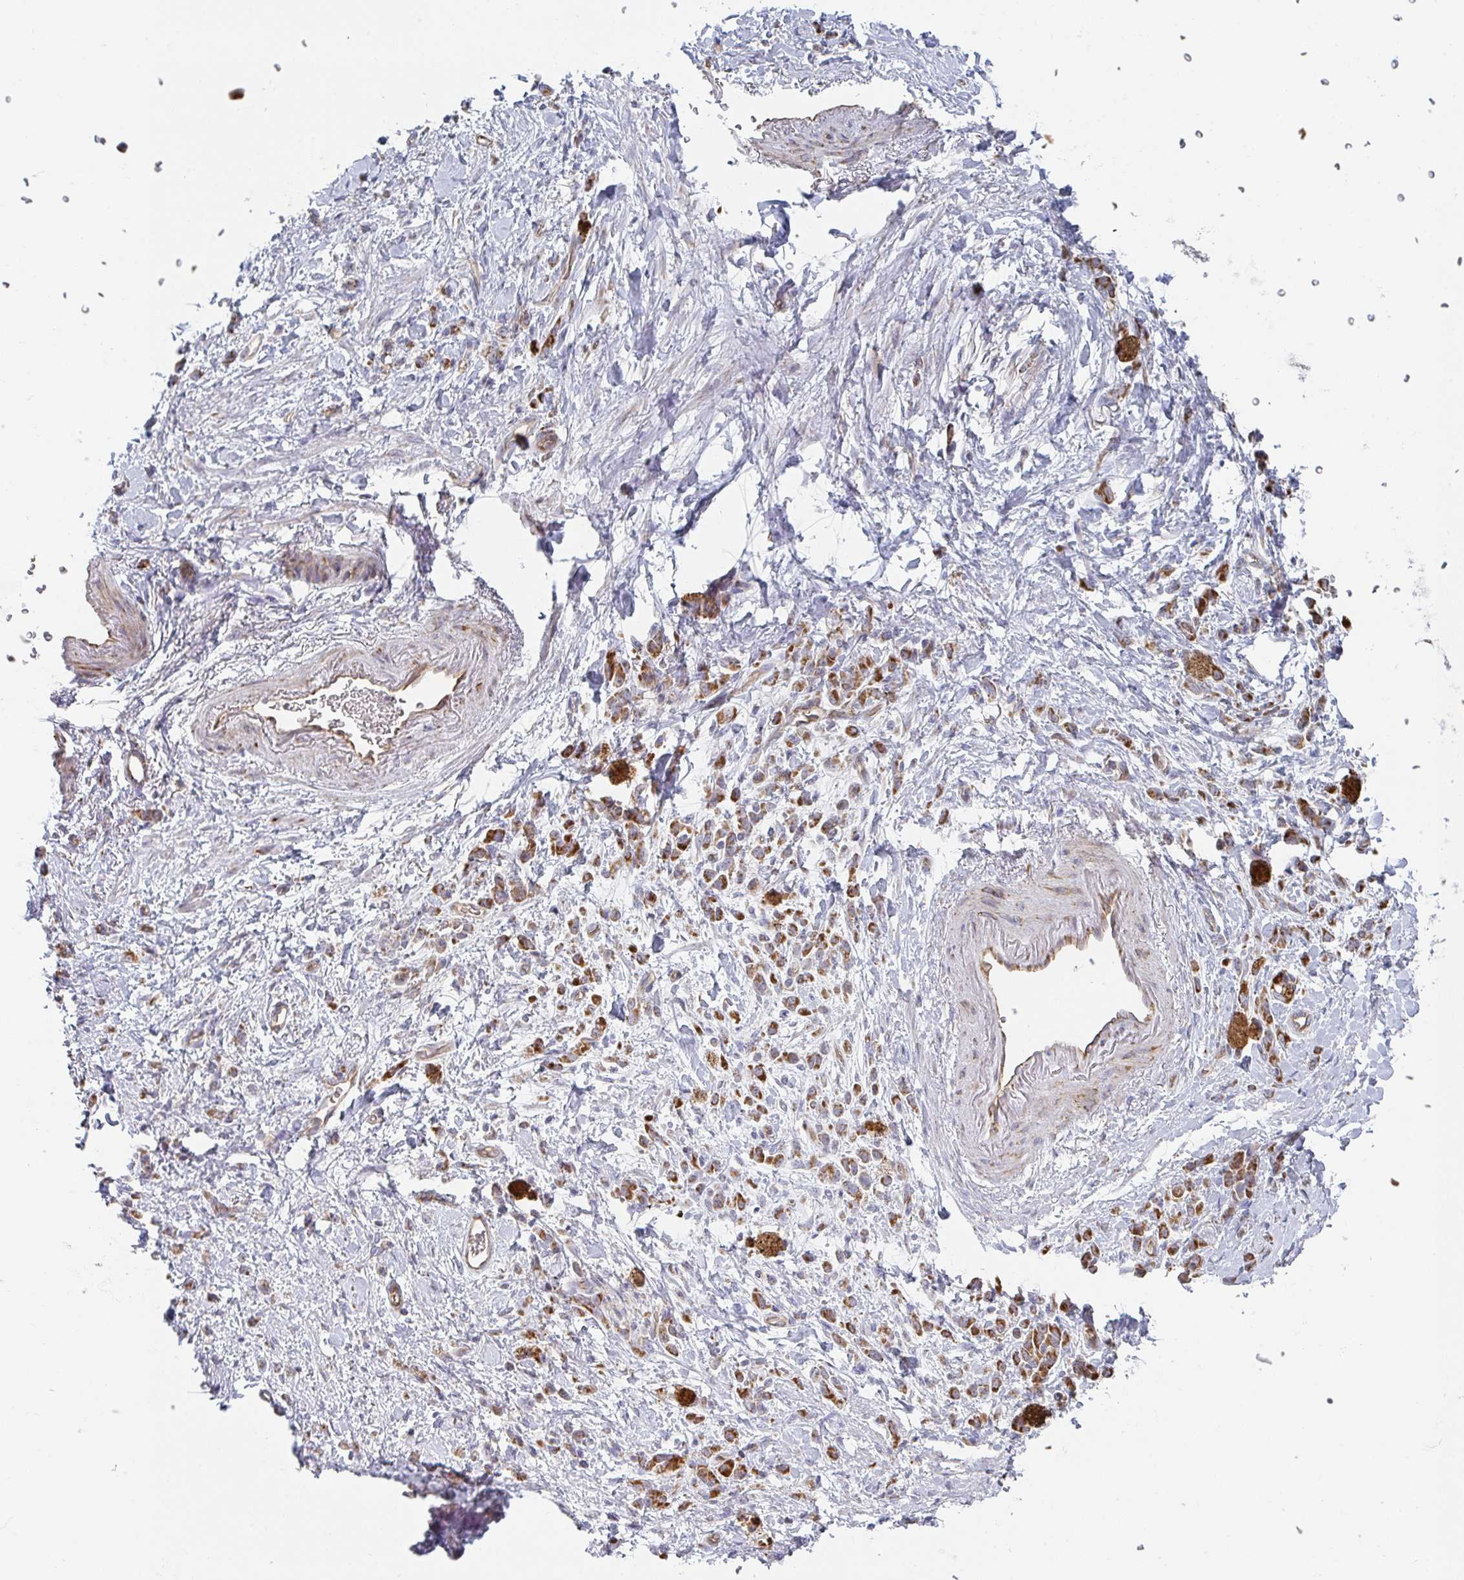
{"staining": {"intensity": "strong", "quantity": ">75%", "location": "cytoplasmic/membranous"}, "tissue": "stomach cancer", "cell_type": "Tumor cells", "image_type": "cancer", "snomed": [{"axis": "morphology", "description": "Adenocarcinoma, NOS"}, {"axis": "topography", "description": "Stomach"}], "caption": "Human stomach cancer stained with a protein marker shows strong staining in tumor cells.", "gene": "ZNF526", "patient": {"sex": "male", "age": 77}}